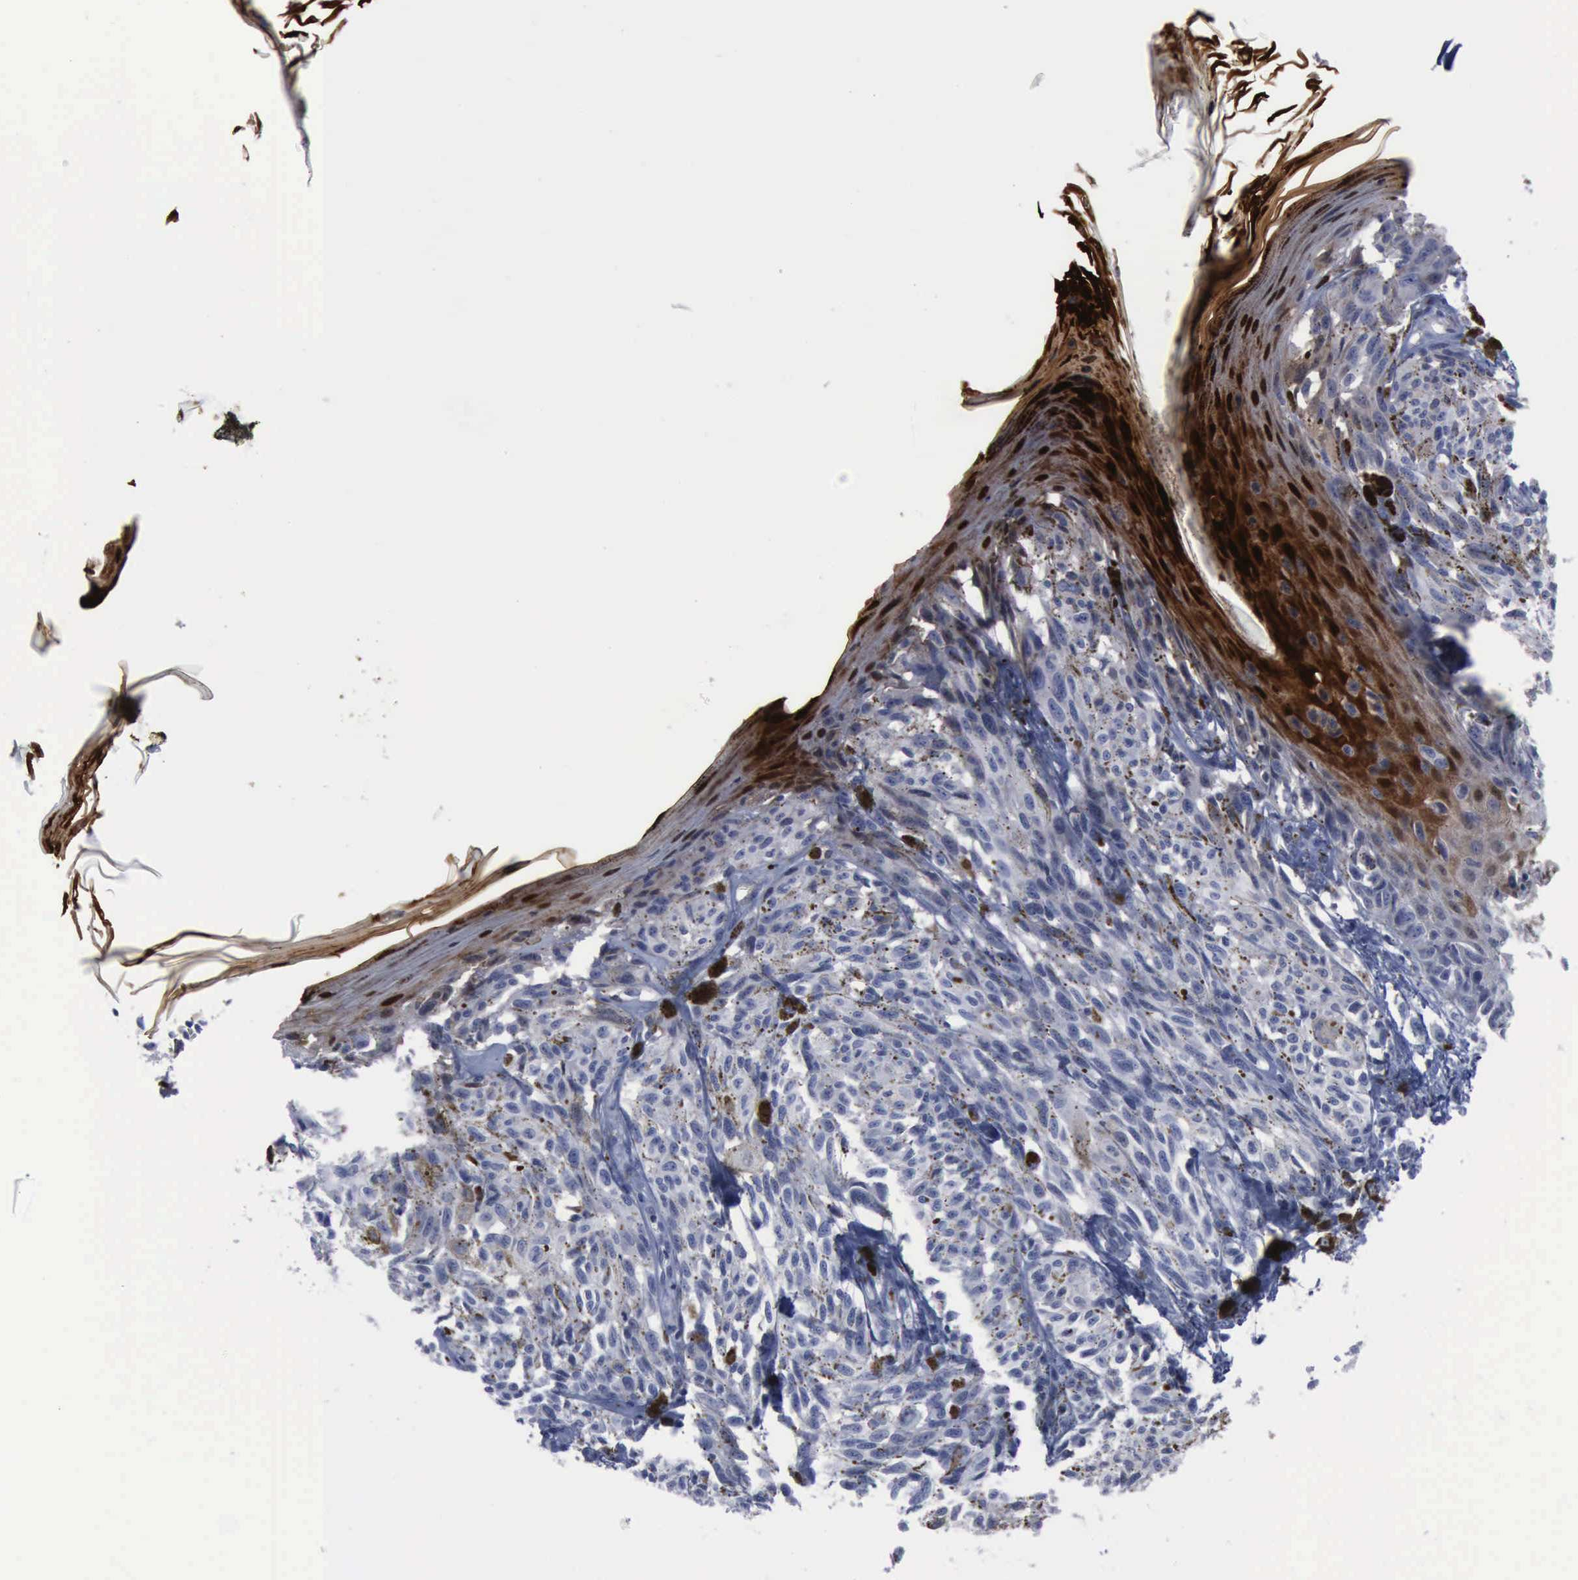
{"staining": {"intensity": "negative", "quantity": "none", "location": "none"}, "tissue": "melanoma", "cell_type": "Tumor cells", "image_type": "cancer", "snomed": [{"axis": "morphology", "description": "Malignant melanoma, NOS"}, {"axis": "topography", "description": "Skin"}], "caption": "Malignant melanoma was stained to show a protein in brown. There is no significant positivity in tumor cells.", "gene": "CSTA", "patient": {"sex": "male", "age": 67}}